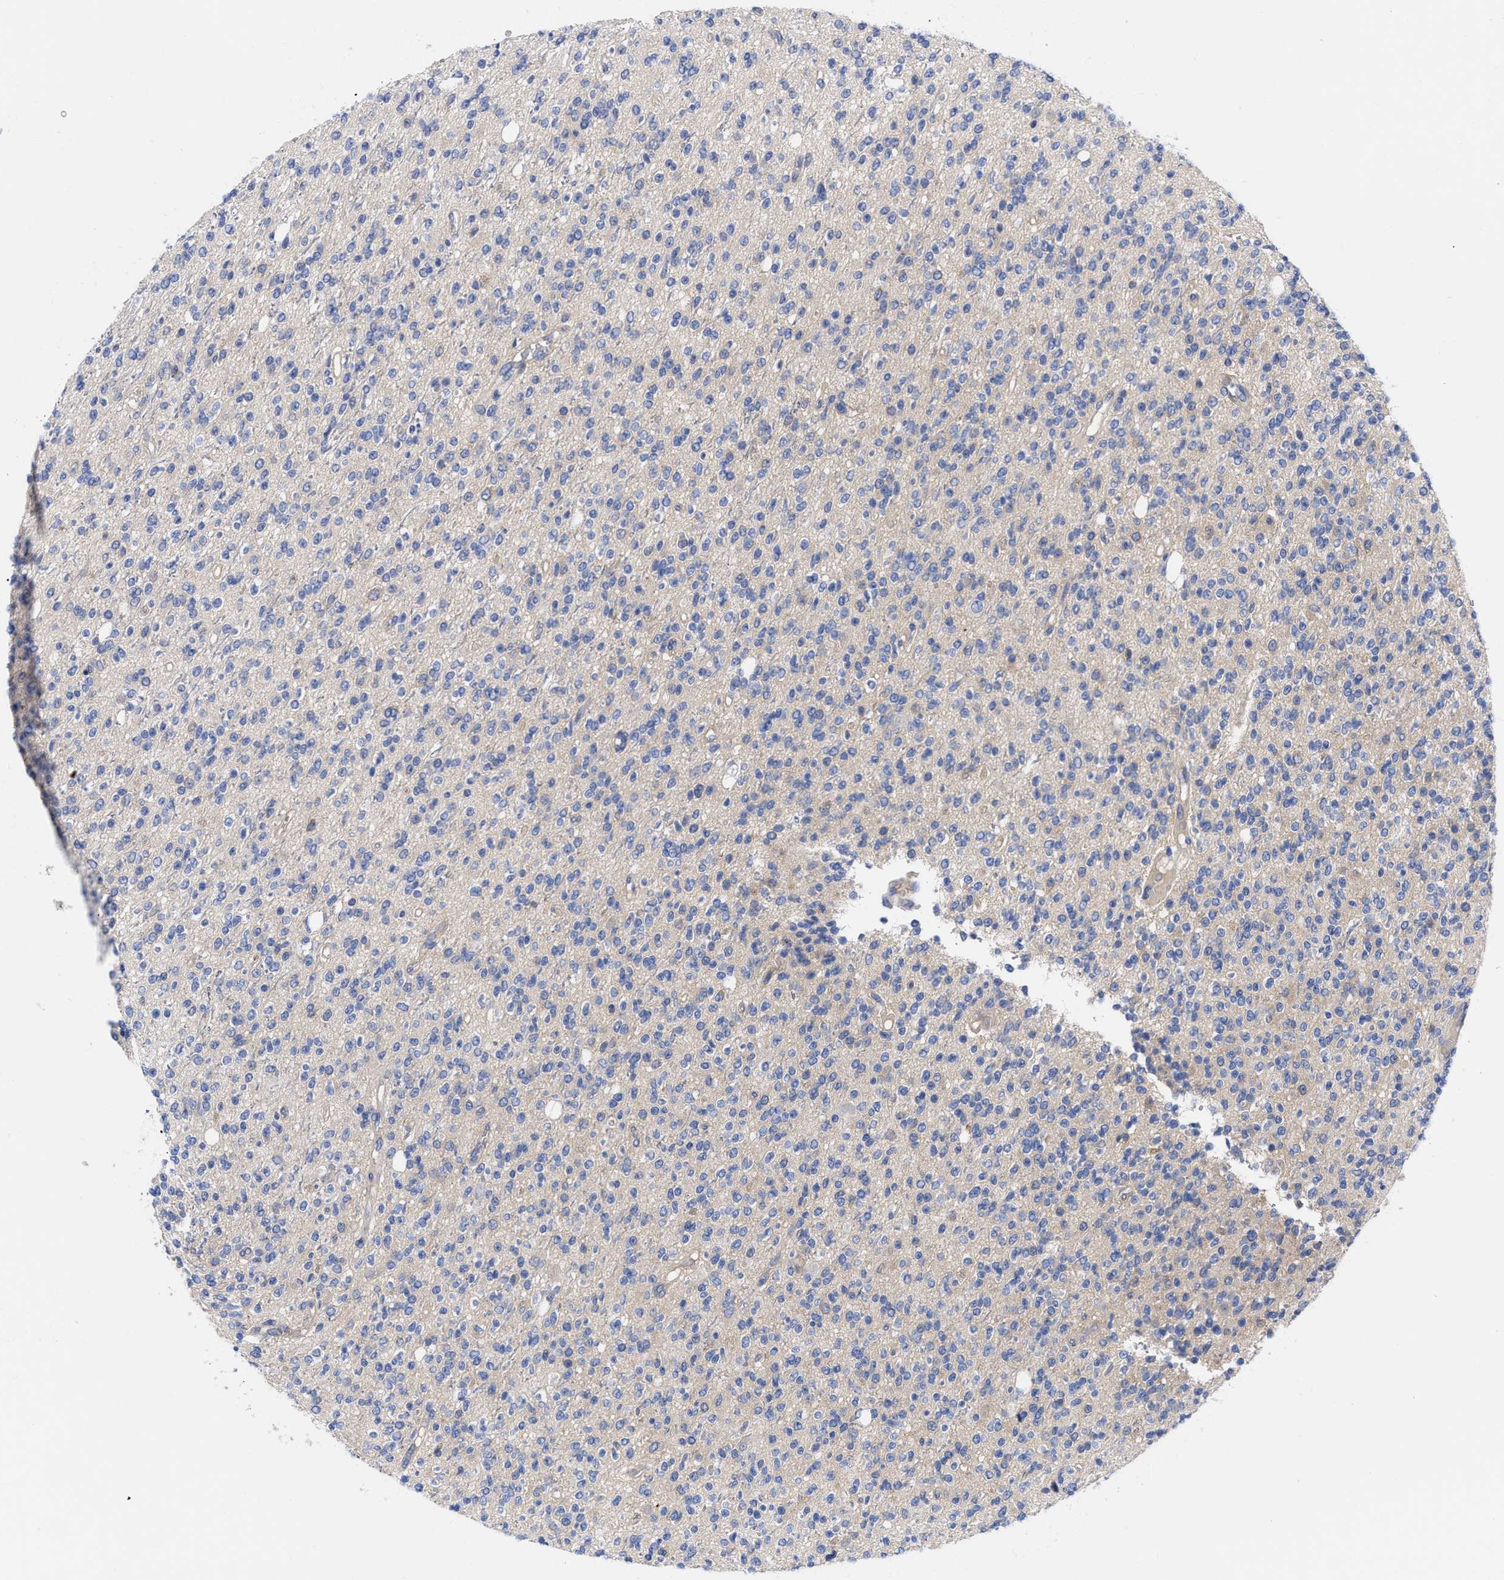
{"staining": {"intensity": "negative", "quantity": "none", "location": "none"}, "tissue": "glioma", "cell_type": "Tumor cells", "image_type": "cancer", "snomed": [{"axis": "morphology", "description": "Glioma, malignant, High grade"}, {"axis": "topography", "description": "Brain"}], "caption": "IHC image of human glioma stained for a protein (brown), which demonstrates no staining in tumor cells.", "gene": "RBKS", "patient": {"sex": "male", "age": 34}}